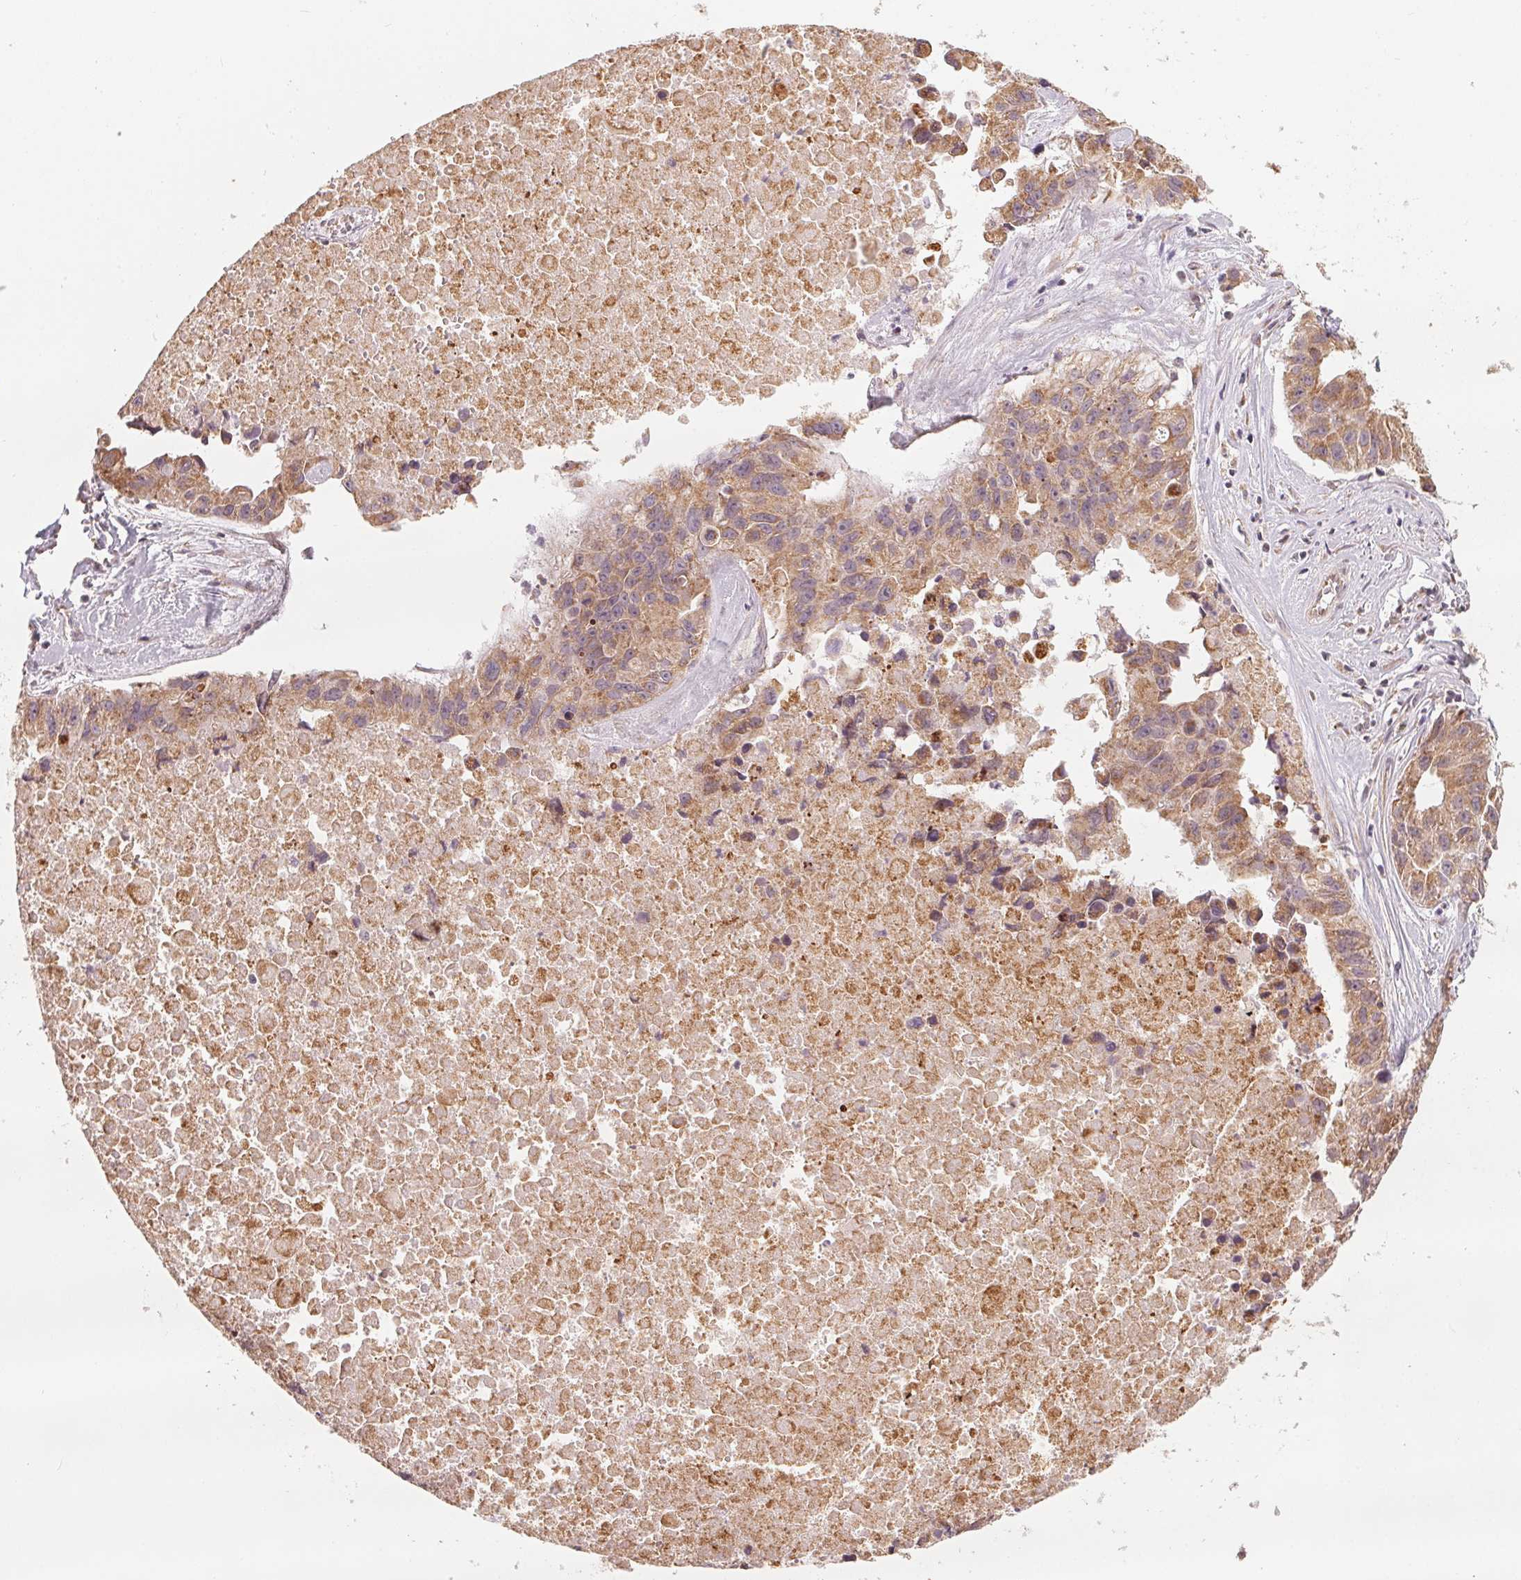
{"staining": {"intensity": "moderate", "quantity": ">75%", "location": "cytoplasmic/membranous"}, "tissue": "lung cancer", "cell_type": "Tumor cells", "image_type": "cancer", "snomed": [{"axis": "morphology", "description": "Adenocarcinoma, NOS"}, {"axis": "topography", "description": "Lymph node"}, {"axis": "topography", "description": "Lung"}], "caption": "A brown stain shows moderate cytoplasmic/membranous positivity of a protein in human adenocarcinoma (lung) tumor cells.", "gene": "MATCAP1", "patient": {"sex": "male", "age": 64}}